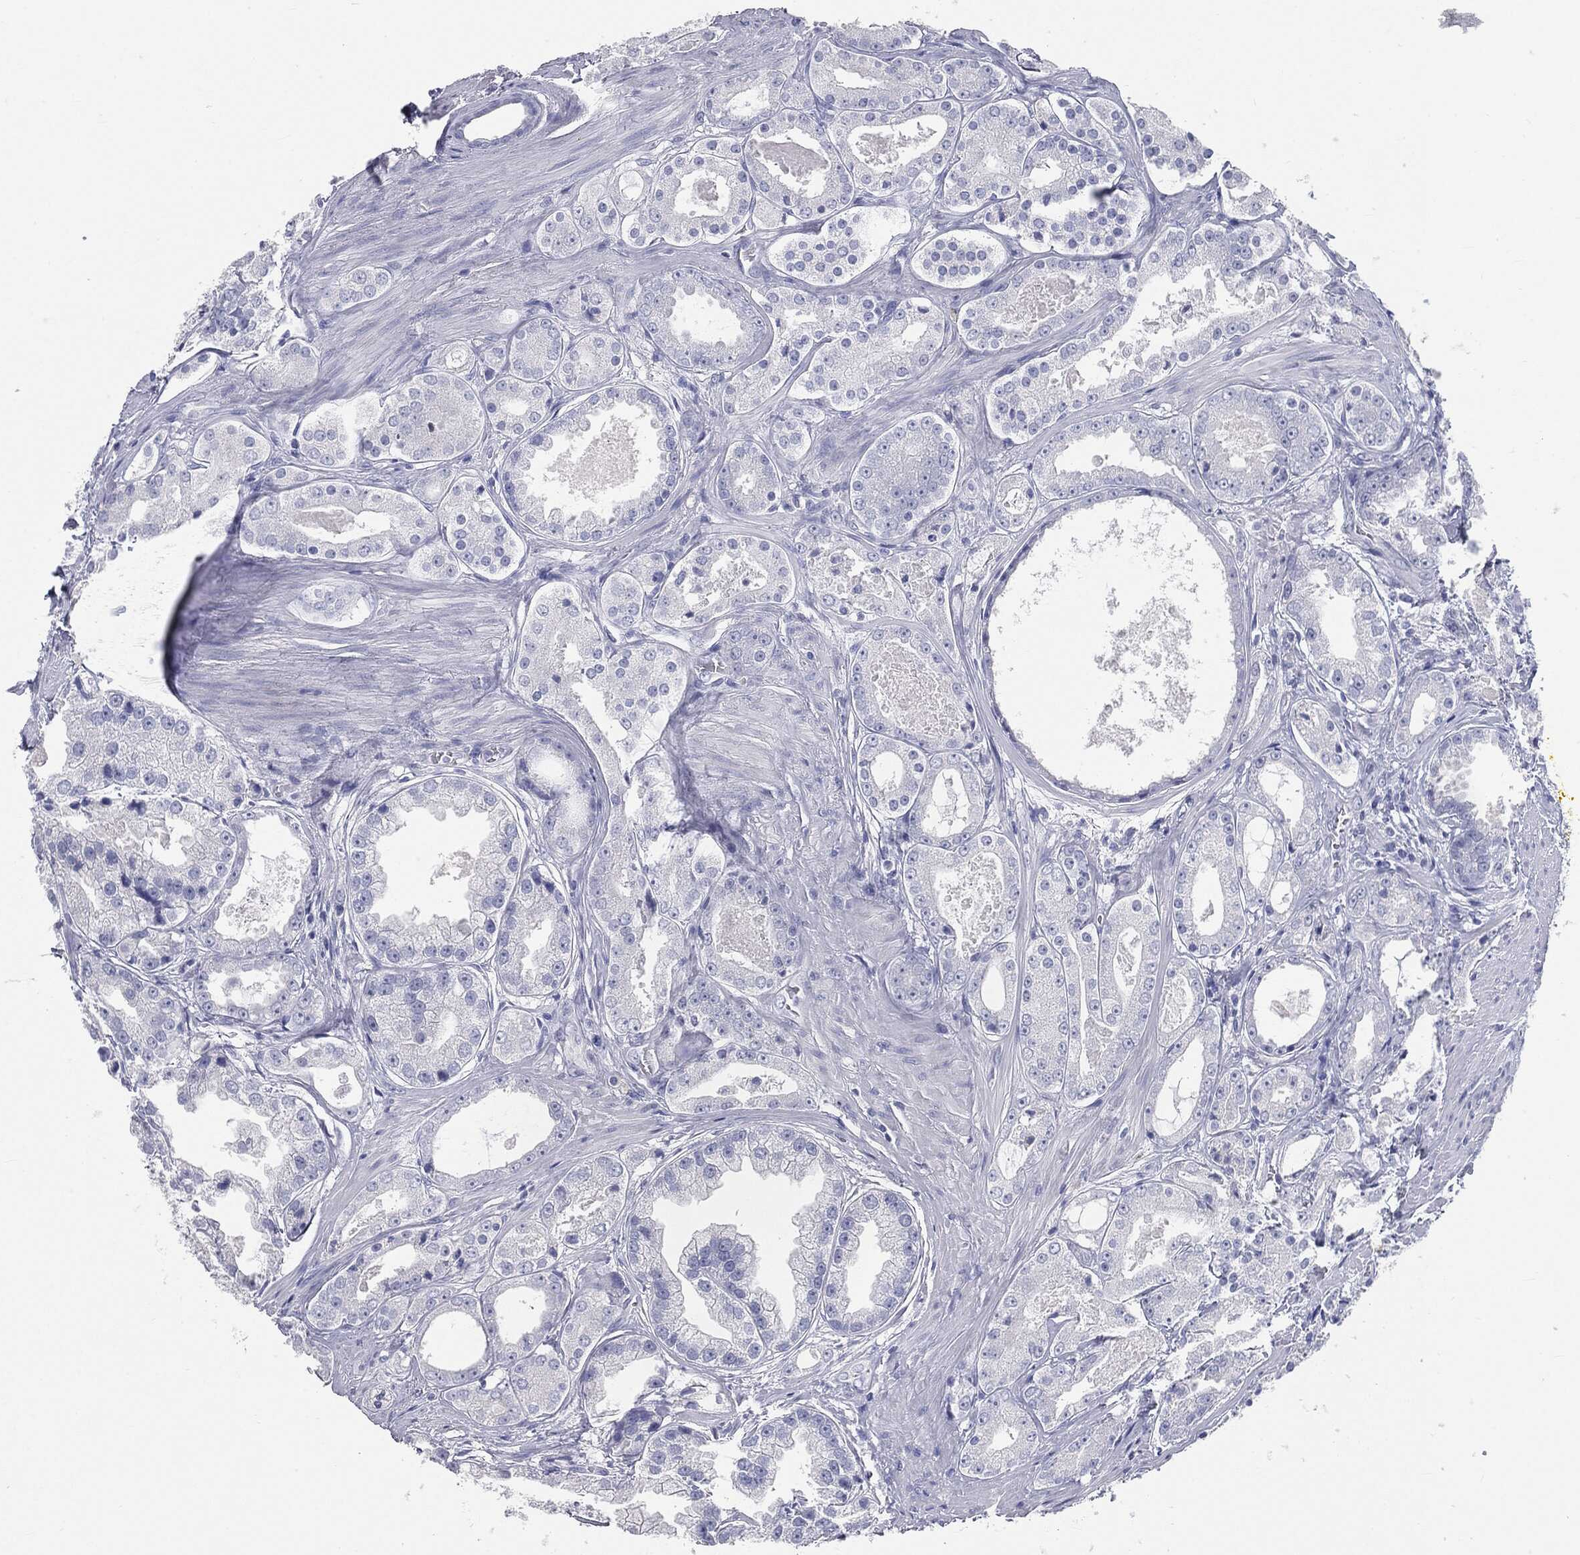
{"staining": {"intensity": "negative", "quantity": "none", "location": "none"}, "tissue": "prostate cancer", "cell_type": "Tumor cells", "image_type": "cancer", "snomed": [{"axis": "morphology", "description": "Adenocarcinoma, NOS"}, {"axis": "topography", "description": "Prostate"}], "caption": "This is an immunohistochemistry photomicrograph of human prostate cancer (adenocarcinoma). There is no expression in tumor cells.", "gene": "CUZD1", "patient": {"sex": "male", "age": 61}}